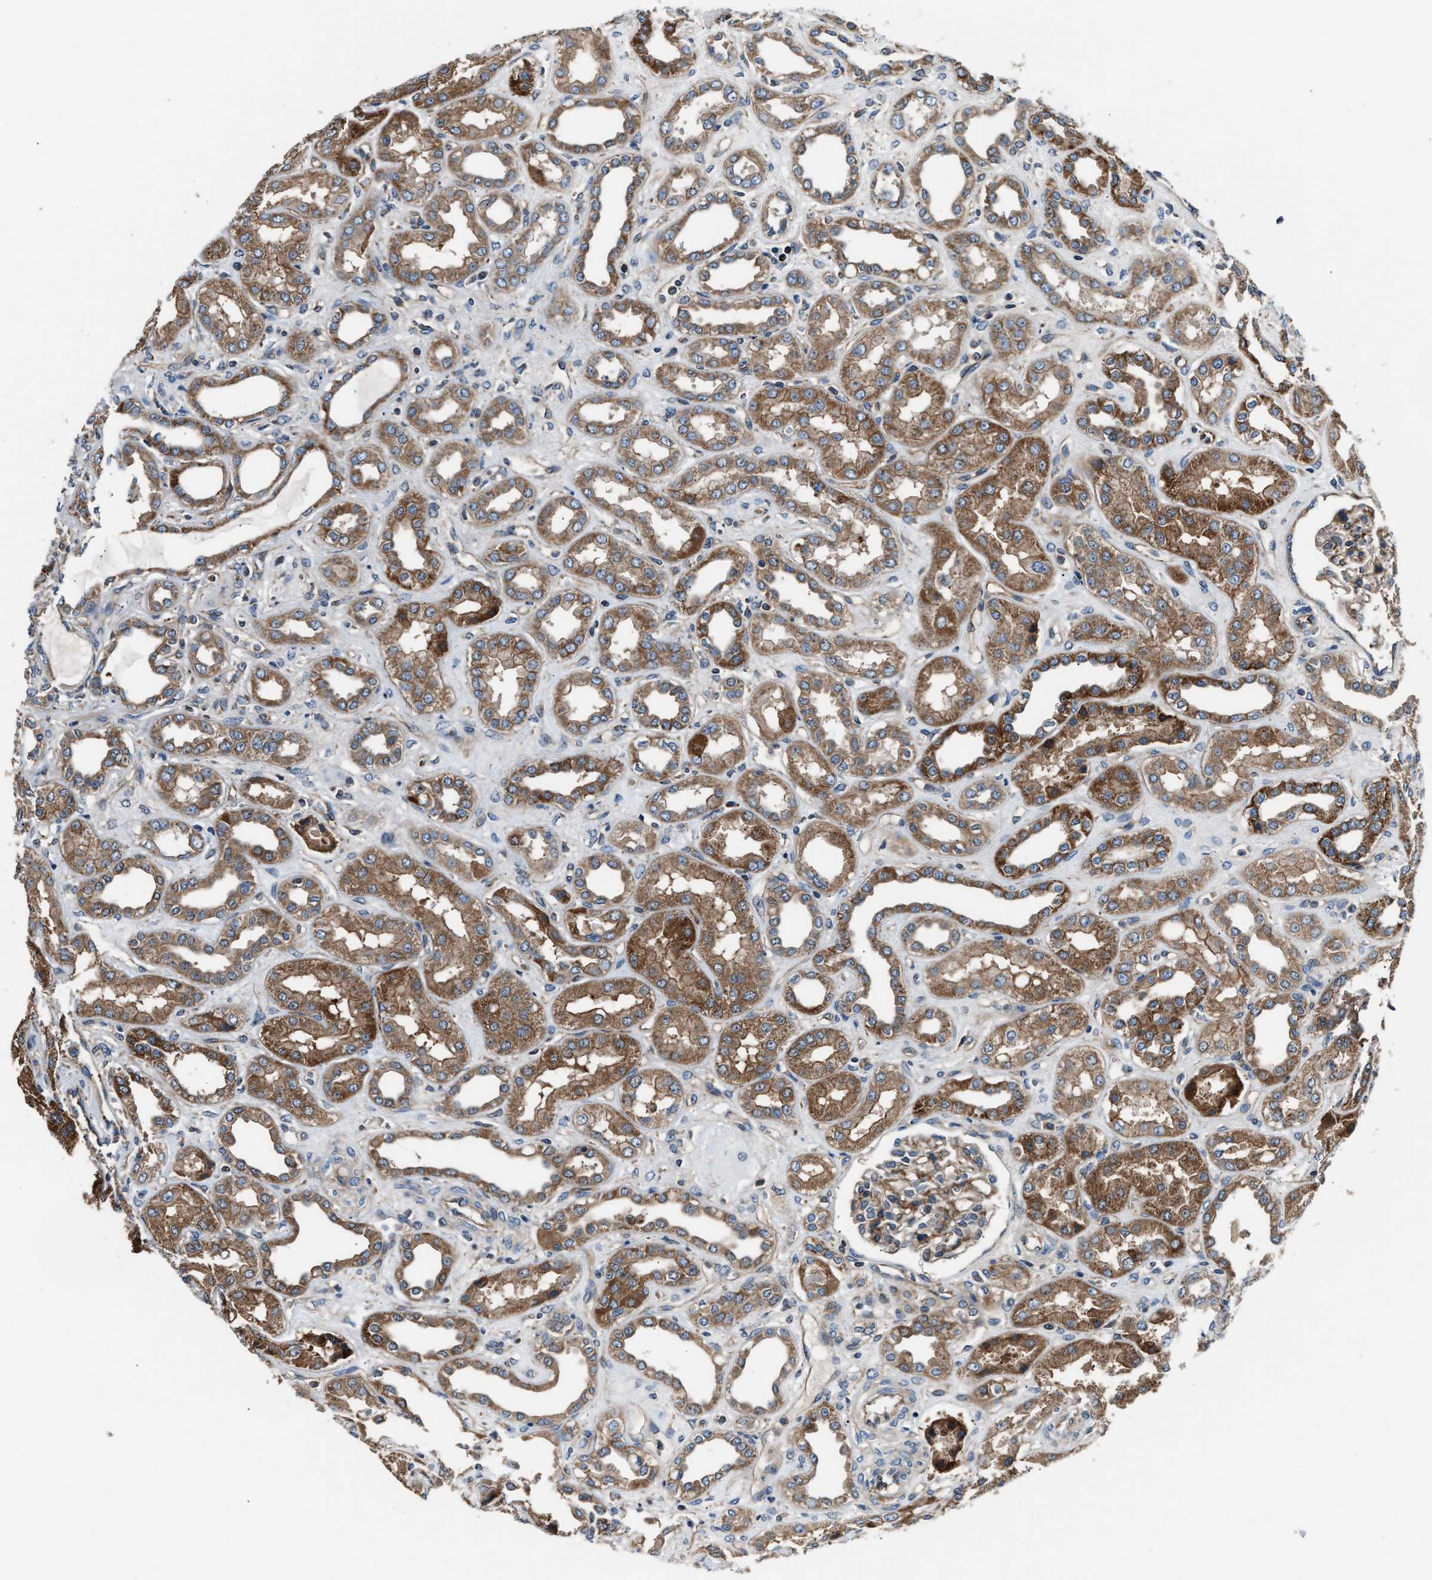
{"staining": {"intensity": "moderate", "quantity": ">75%", "location": "cytoplasmic/membranous"}, "tissue": "kidney", "cell_type": "Cells in glomeruli", "image_type": "normal", "snomed": [{"axis": "morphology", "description": "Normal tissue, NOS"}, {"axis": "topography", "description": "Kidney"}], "caption": "Moderate cytoplasmic/membranous expression for a protein is identified in approximately >75% of cells in glomeruli of unremarkable kidney using immunohistochemistry (IHC).", "gene": "ENSG00000281039", "patient": {"sex": "male", "age": 59}}